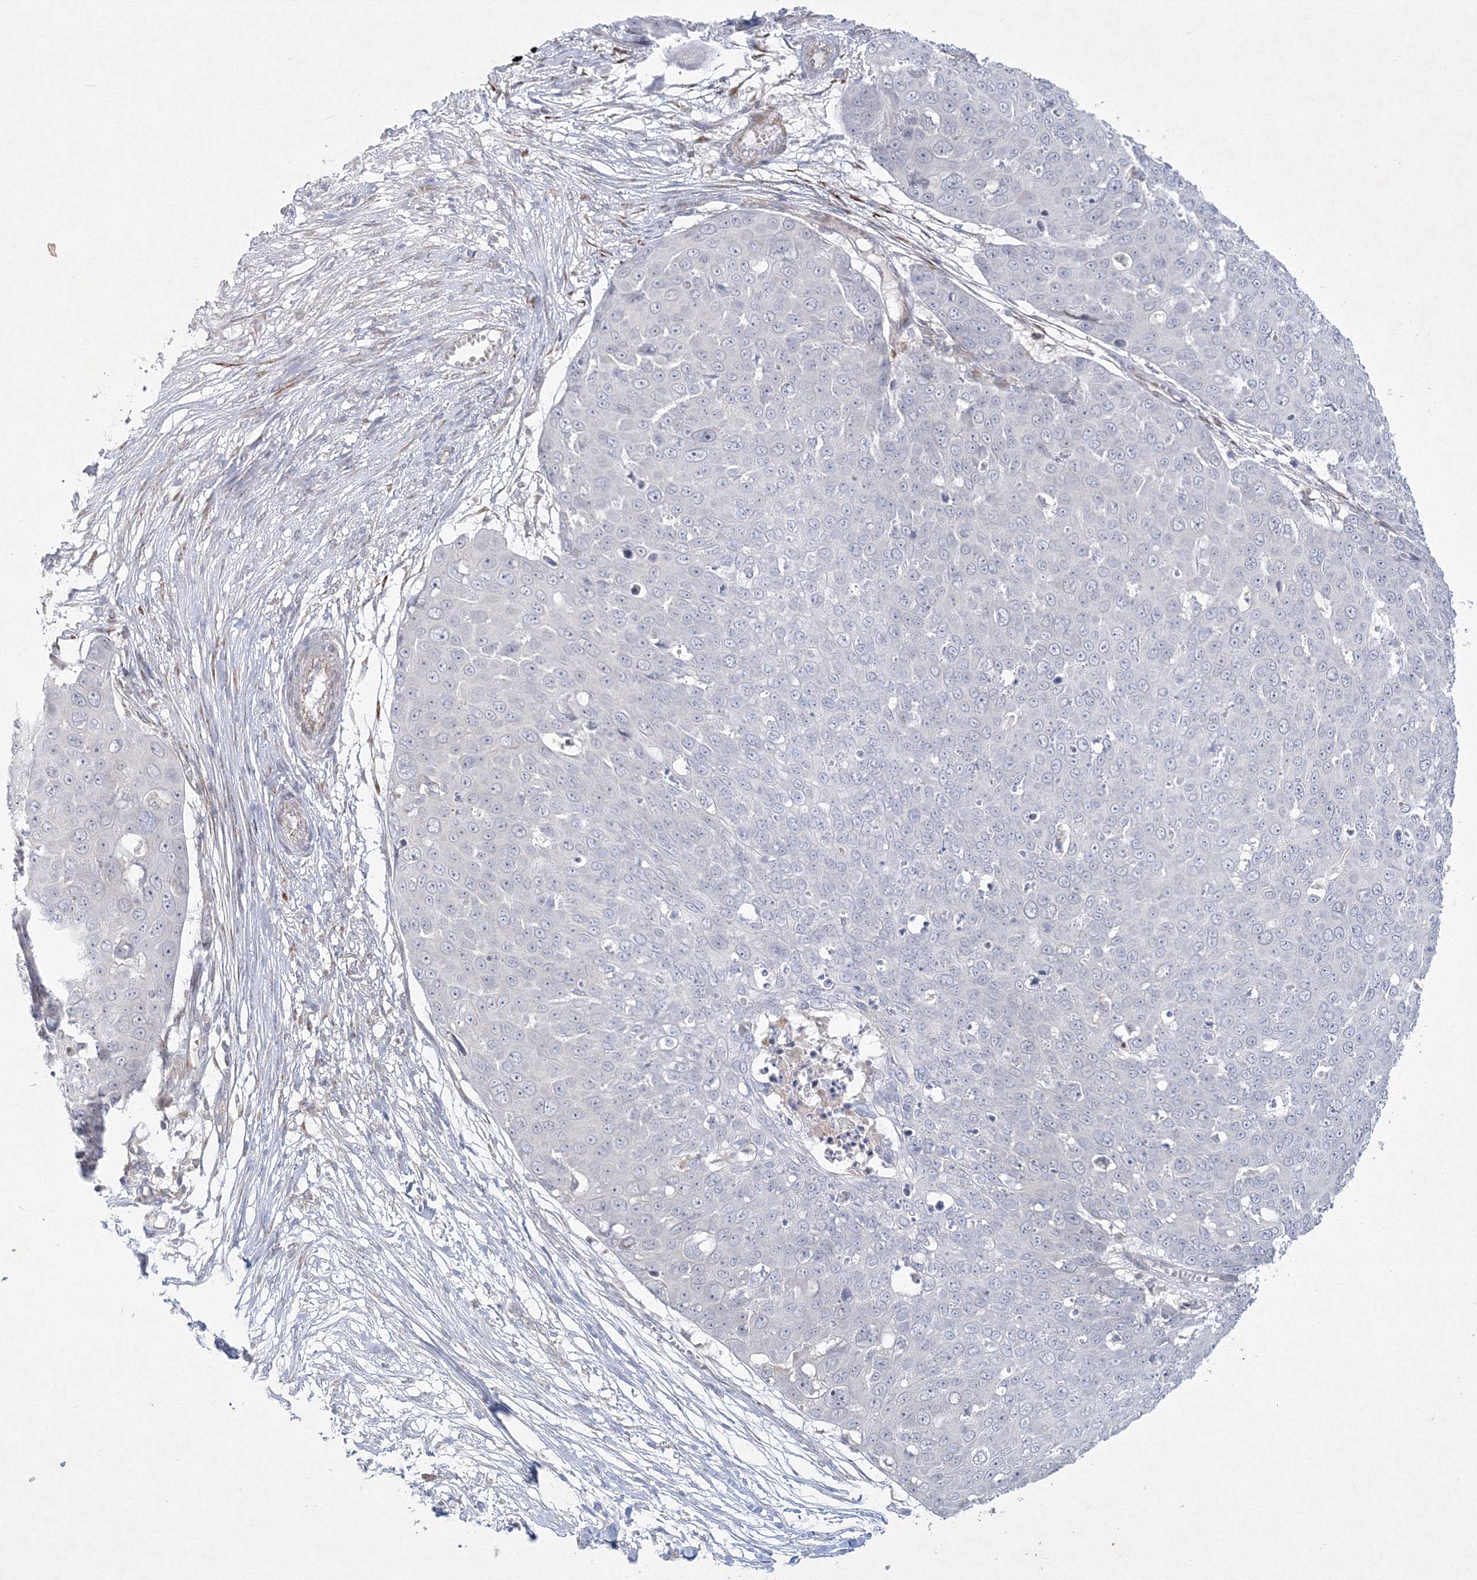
{"staining": {"intensity": "negative", "quantity": "none", "location": "none"}, "tissue": "skin cancer", "cell_type": "Tumor cells", "image_type": "cancer", "snomed": [{"axis": "morphology", "description": "Squamous cell carcinoma, NOS"}, {"axis": "topography", "description": "Skin"}], "caption": "Immunohistochemistry (IHC) photomicrograph of skin cancer (squamous cell carcinoma) stained for a protein (brown), which shows no expression in tumor cells.", "gene": "WDR49", "patient": {"sex": "male", "age": 71}}